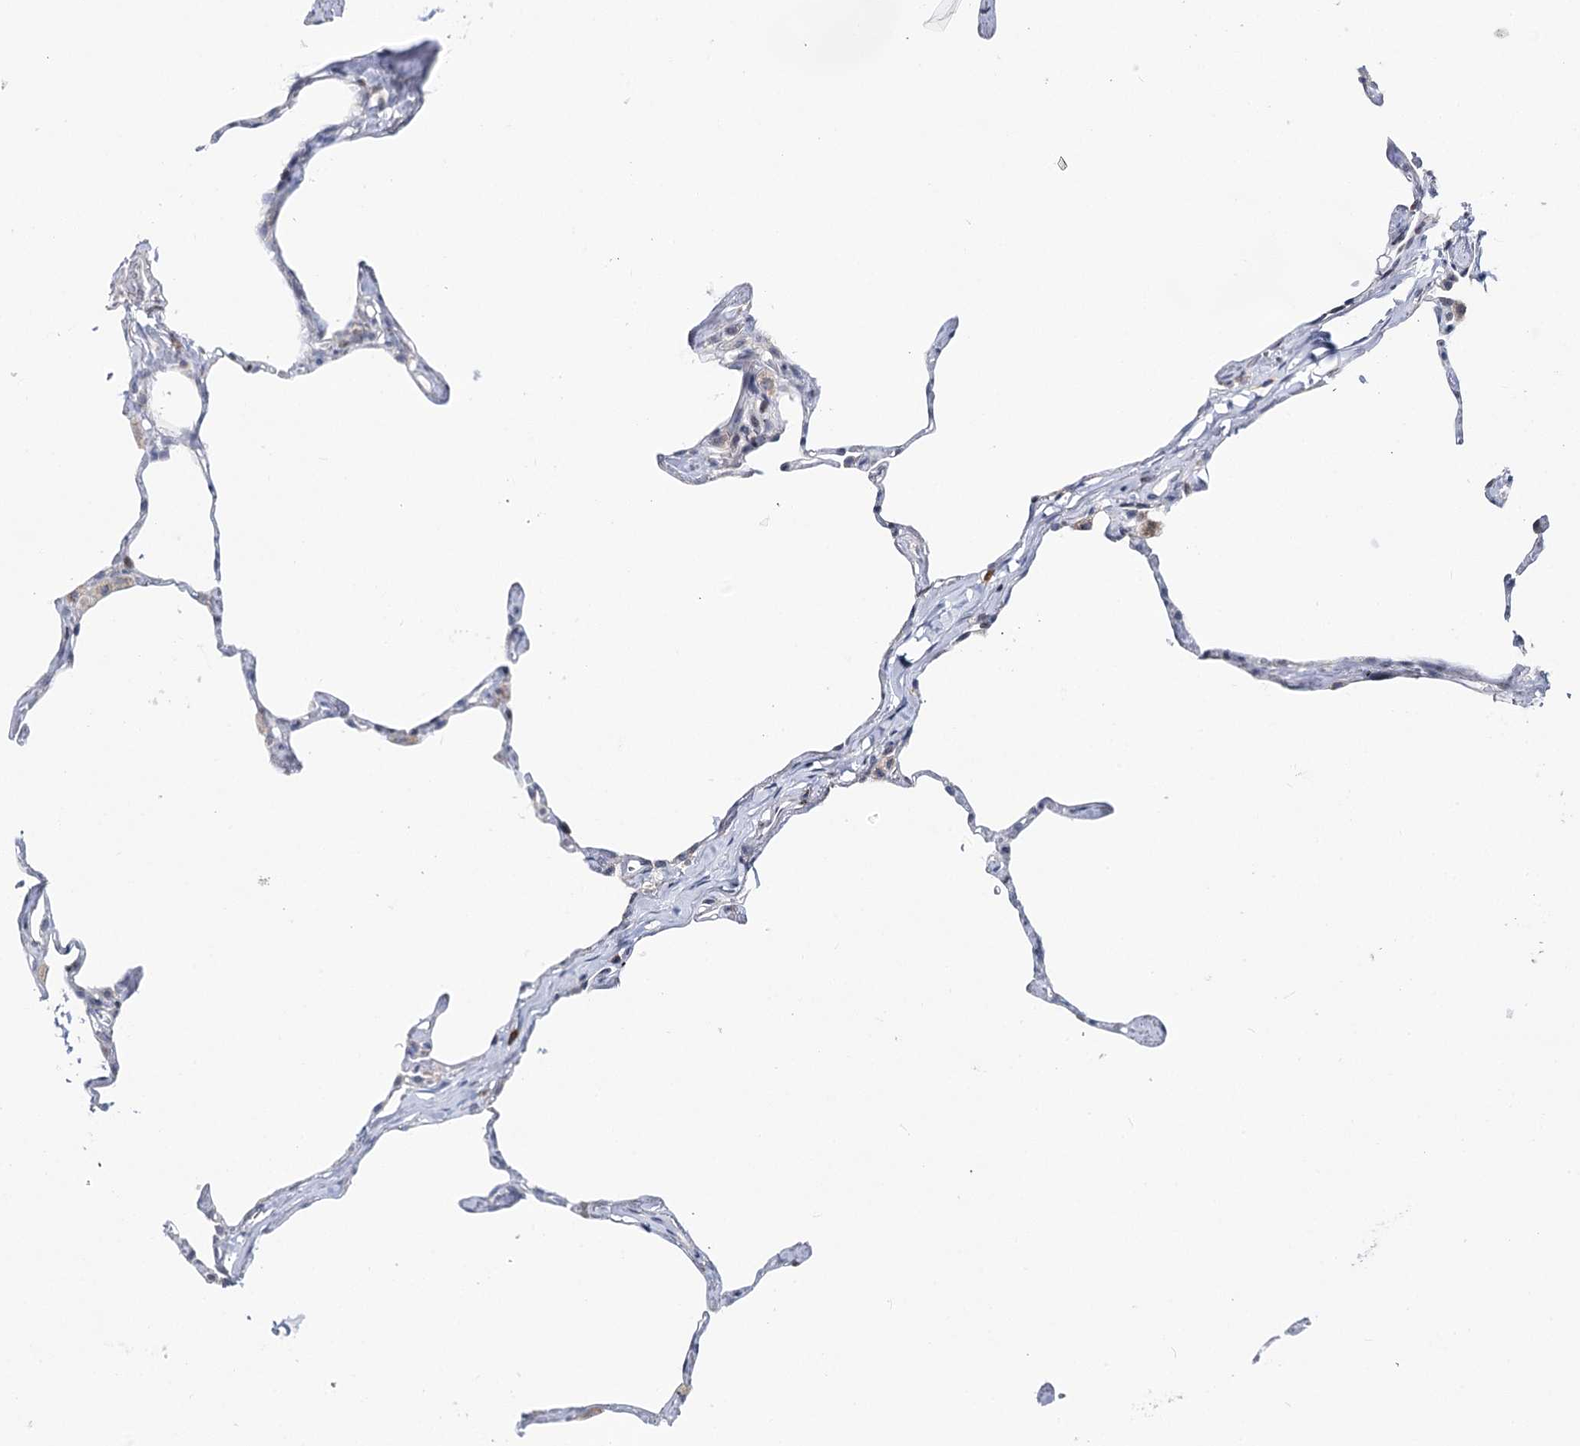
{"staining": {"intensity": "negative", "quantity": "none", "location": "none"}, "tissue": "lung", "cell_type": "Alveolar cells", "image_type": "normal", "snomed": [{"axis": "morphology", "description": "Normal tissue, NOS"}, {"axis": "topography", "description": "Lung"}], "caption": "Protein analysis of normal lung reveals no significant positivity in alveolar cells. The staining is performed using DAB (3,3'-diaminobenzidine) brown chromogen with nuclei counter-stained in using hematoxylin.", "gene": "PTGR1", "patient": {"sex": "male", "age": 65}}